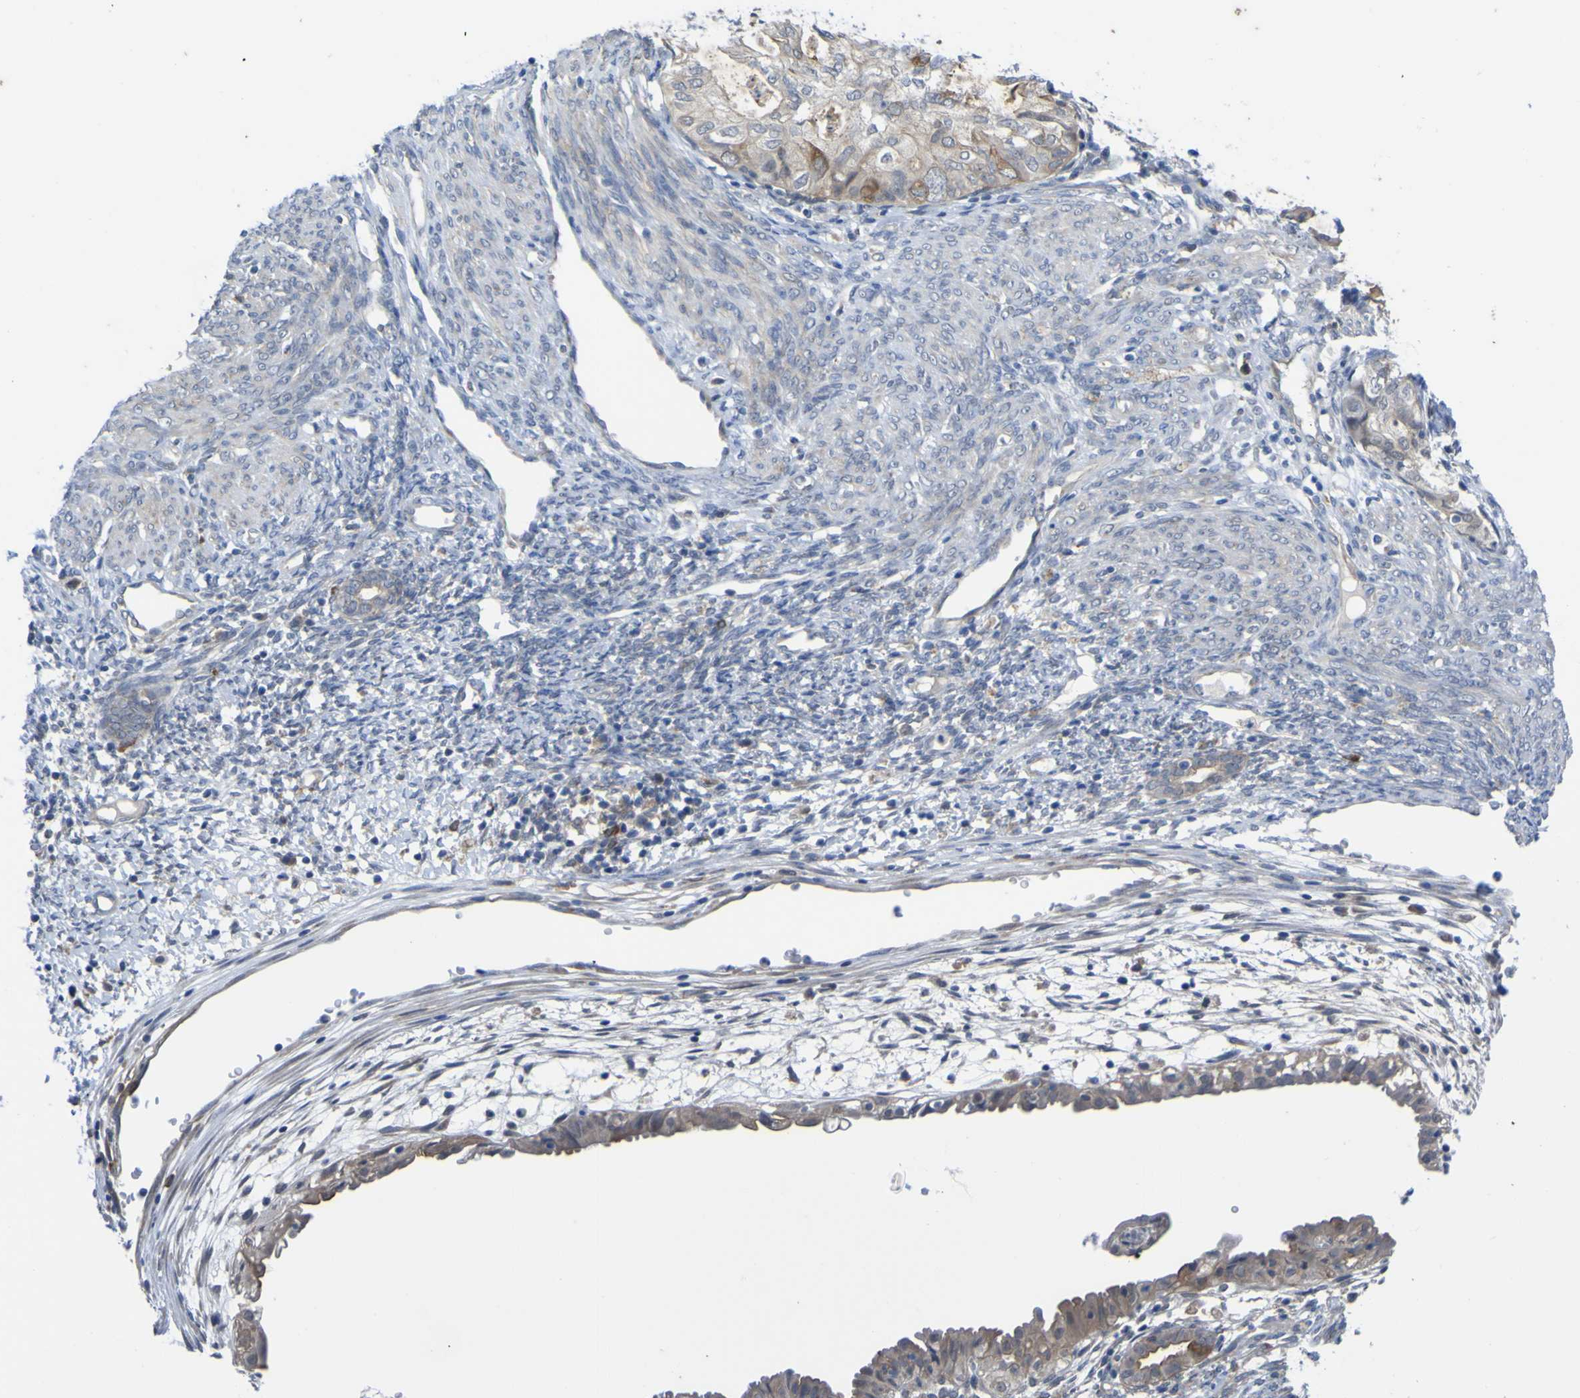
{"staining": {"intensity": "moderate", "quantity": "<25%", "location": "cytoplasmic/membranous"}, "tissue": "cervical cancer", "cell_type": "Tumor cells", "image_type": "cancer", "snomed": [{"axis": "morphology", "description": "Normal tissue, NOS"}, {"axis": "morphology", "description": "Adenocarcinoma, NOS"}, {"axis": "topography", "description": "Cervix"}, {"axis": "topography", "description": "Endometrium"}], "caption": "Human cervical cancer stained with a protein marker reveals moderate staining in tumor cells.", "gene": "TNFRSF11A", "patient": {"sex": "female", "age": 86}}